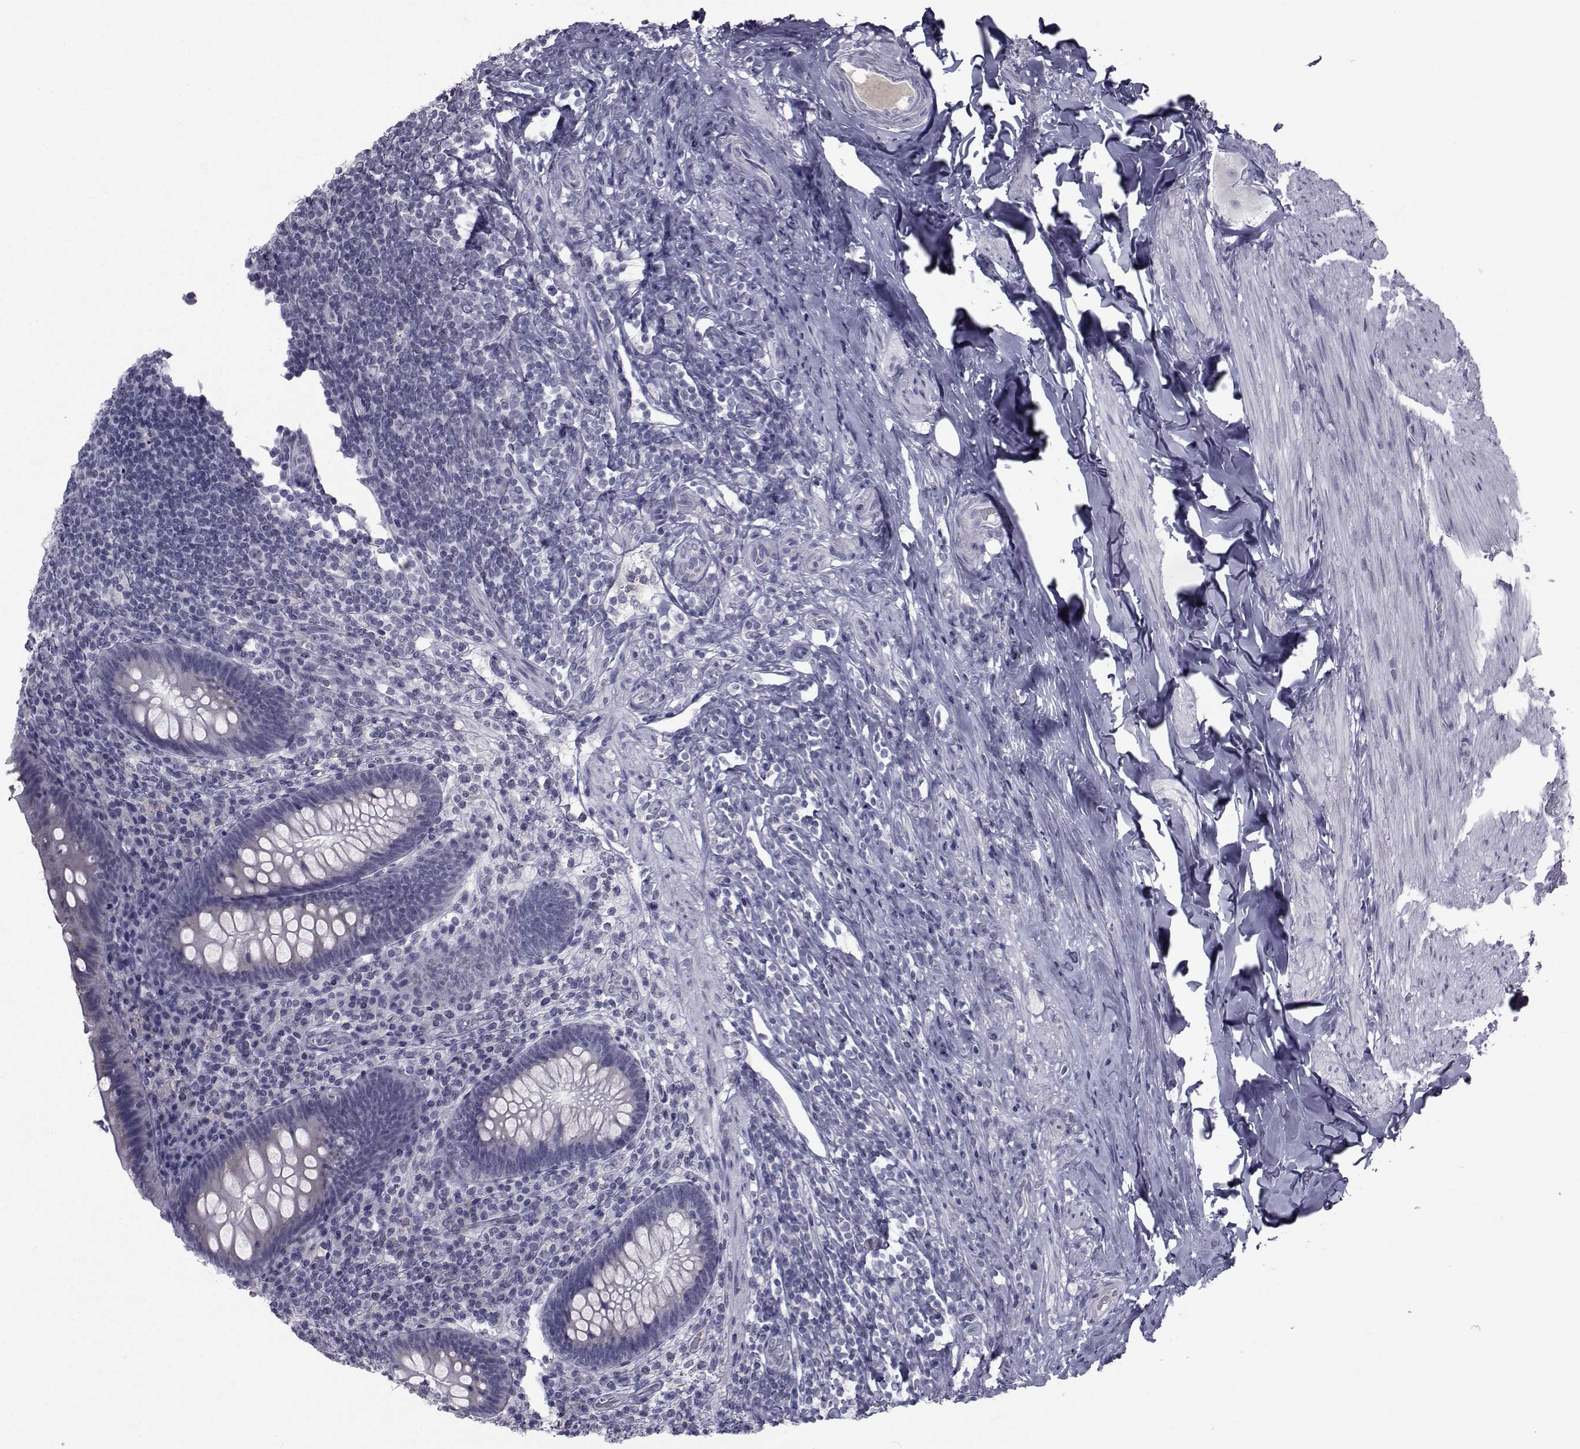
{"staining": {"intensity": "negative", "quantity": "none", "location": "none"}, "tissue": "appendix", "cell_type": "Glandular cells", "image_type": "normal", "snomed": [{"axis": "morphology", "description": "Normal tissue, NOS"}, {"axis": "topography", "description": "Appendix"}], "caption": "Immunohistochemistry photomicrograph of normal appendix stained for a protein (brown), which displays no positivity in glandular cells. (DAB (3,3'-diaminobenzidine) immunohistochemistry with hematoxylin counter stain).", "gene": "PAX2", "patient": {"sex": "male", "age": 47}}